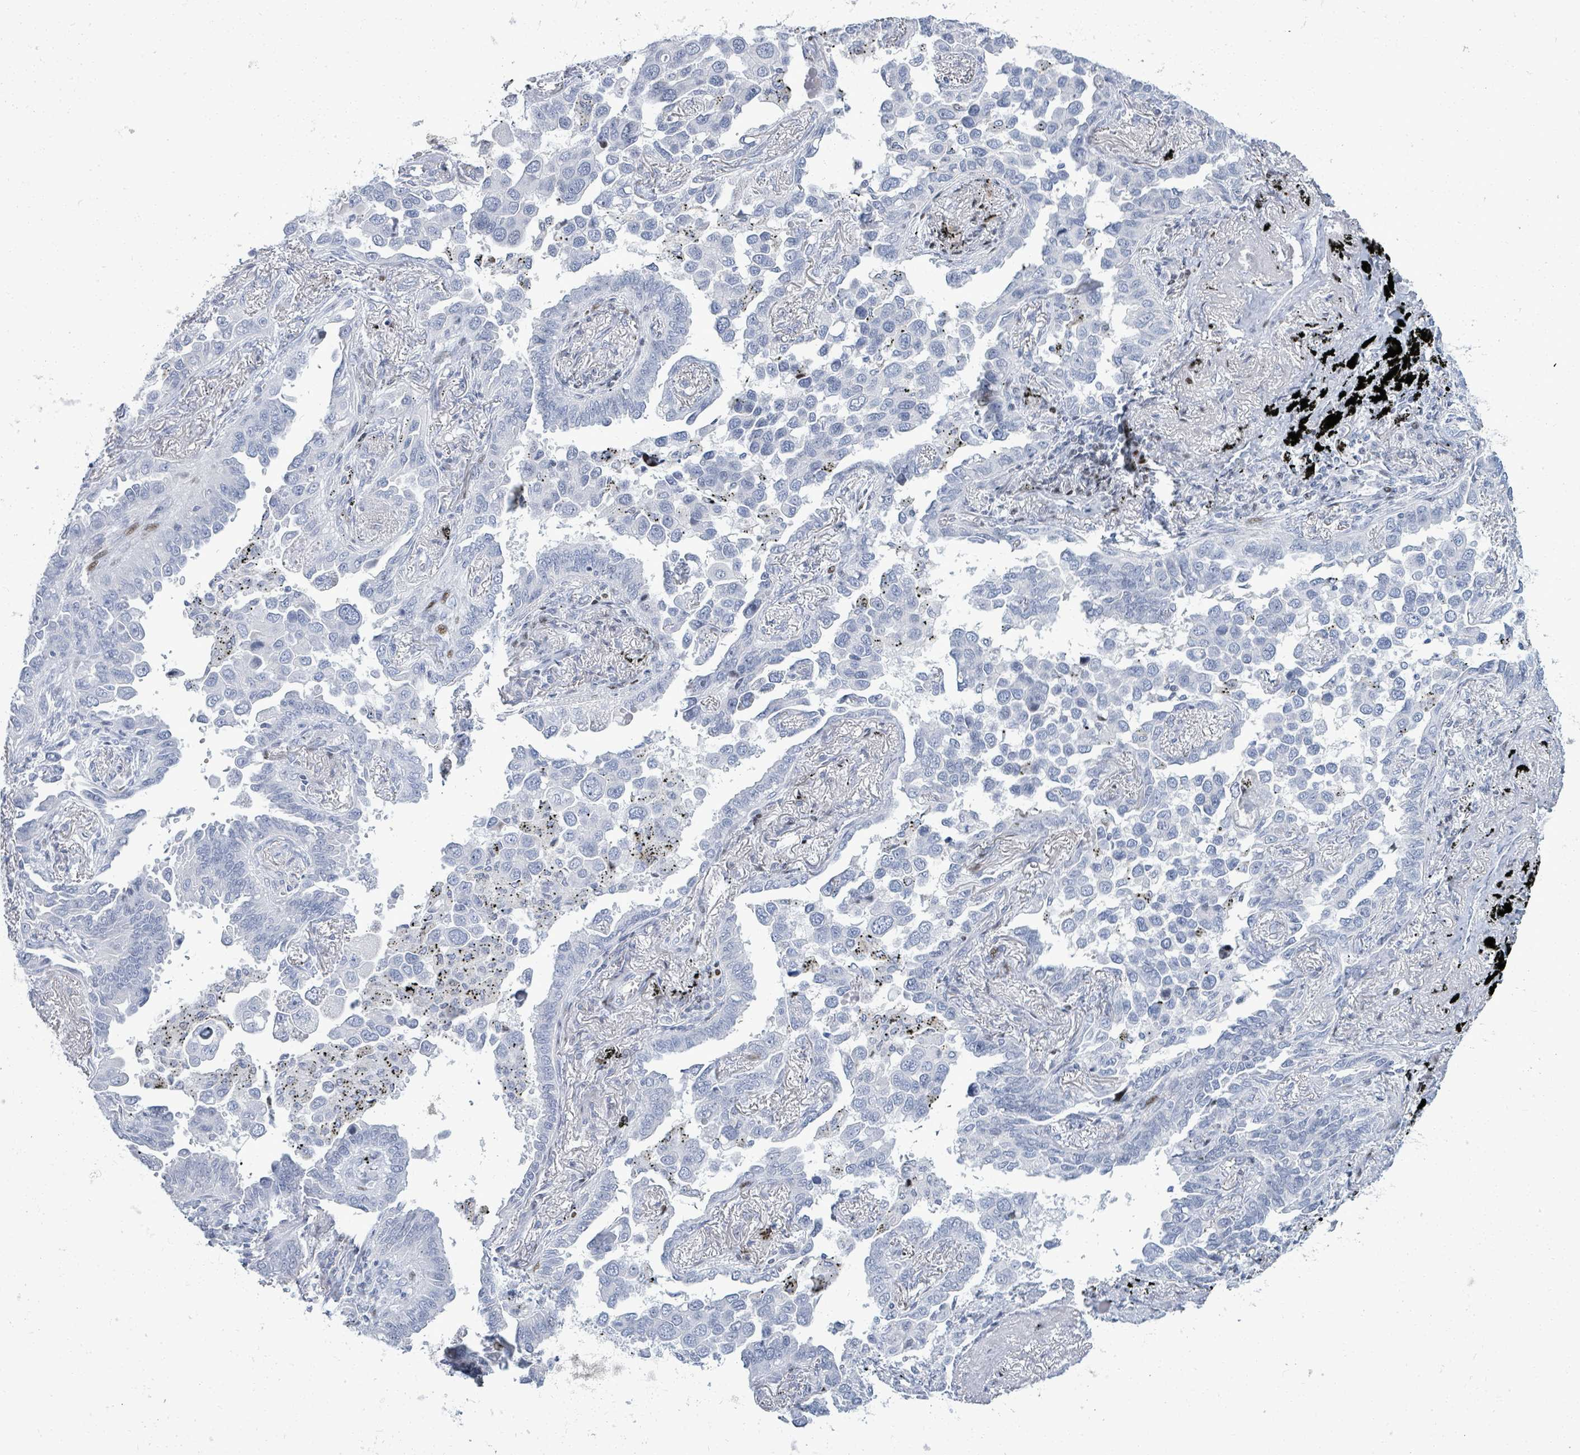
{"staining": {"intensity": "negative", "quantity": "none", "location": "none"}, "tissue": "lung cancer", "cell_type": "Tumor cells", "image_type": "cancer", "snomed": [{"axis": "morphology", "description": "Adenocarcinoma, NOS"}, {"axis": "topography", "description": "Lung"}], "caption": "Immunohistochemical staining of human adenocarcinoma (lung) exhibits no significant expression in tumor cells.", "gene": "MALL", "patient": {"sex": "male", "age": 67}}